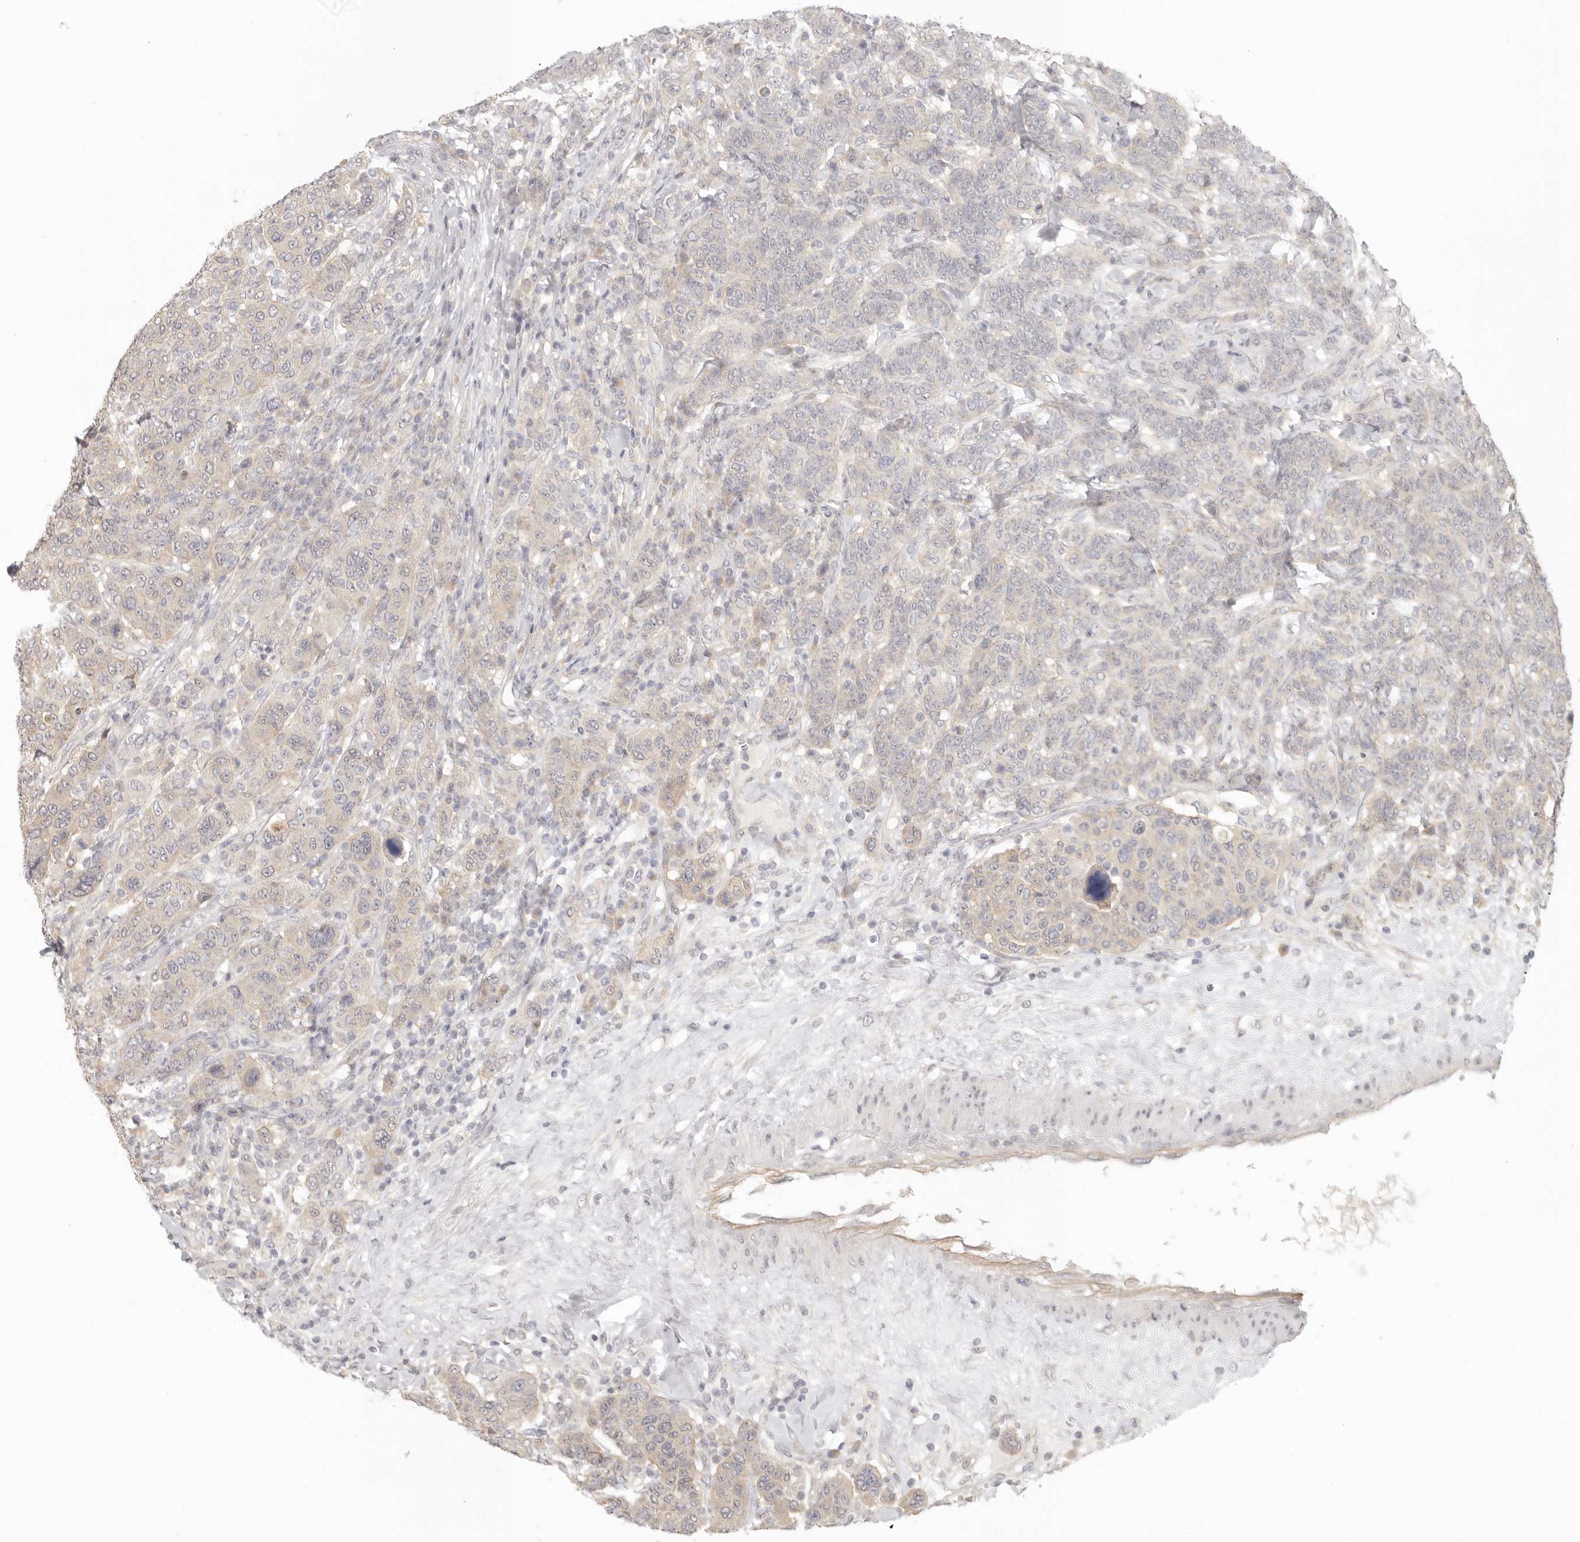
{"staining": {"intensity": "negative", "quantity": "none", "location": "none"}, "tissue": "breast cancer", "cell_type": "Tumor cells", "image_type": "cancer", "snomed": [{"axis": "morphology", "description": "Duct carcinoma"}, {"axis": "topography", "description": "Breast"}], "caption": "The immunohistochemistry image has no significant staining in tumor cells of breast cancer tissue. (DAB (3,3'-diaminobenzidine) immunohistochemistry visualized using brightfield microscopy, high magnification).", "gene": "AHDC1", "patient": {"sex": "female", "age": 37}}